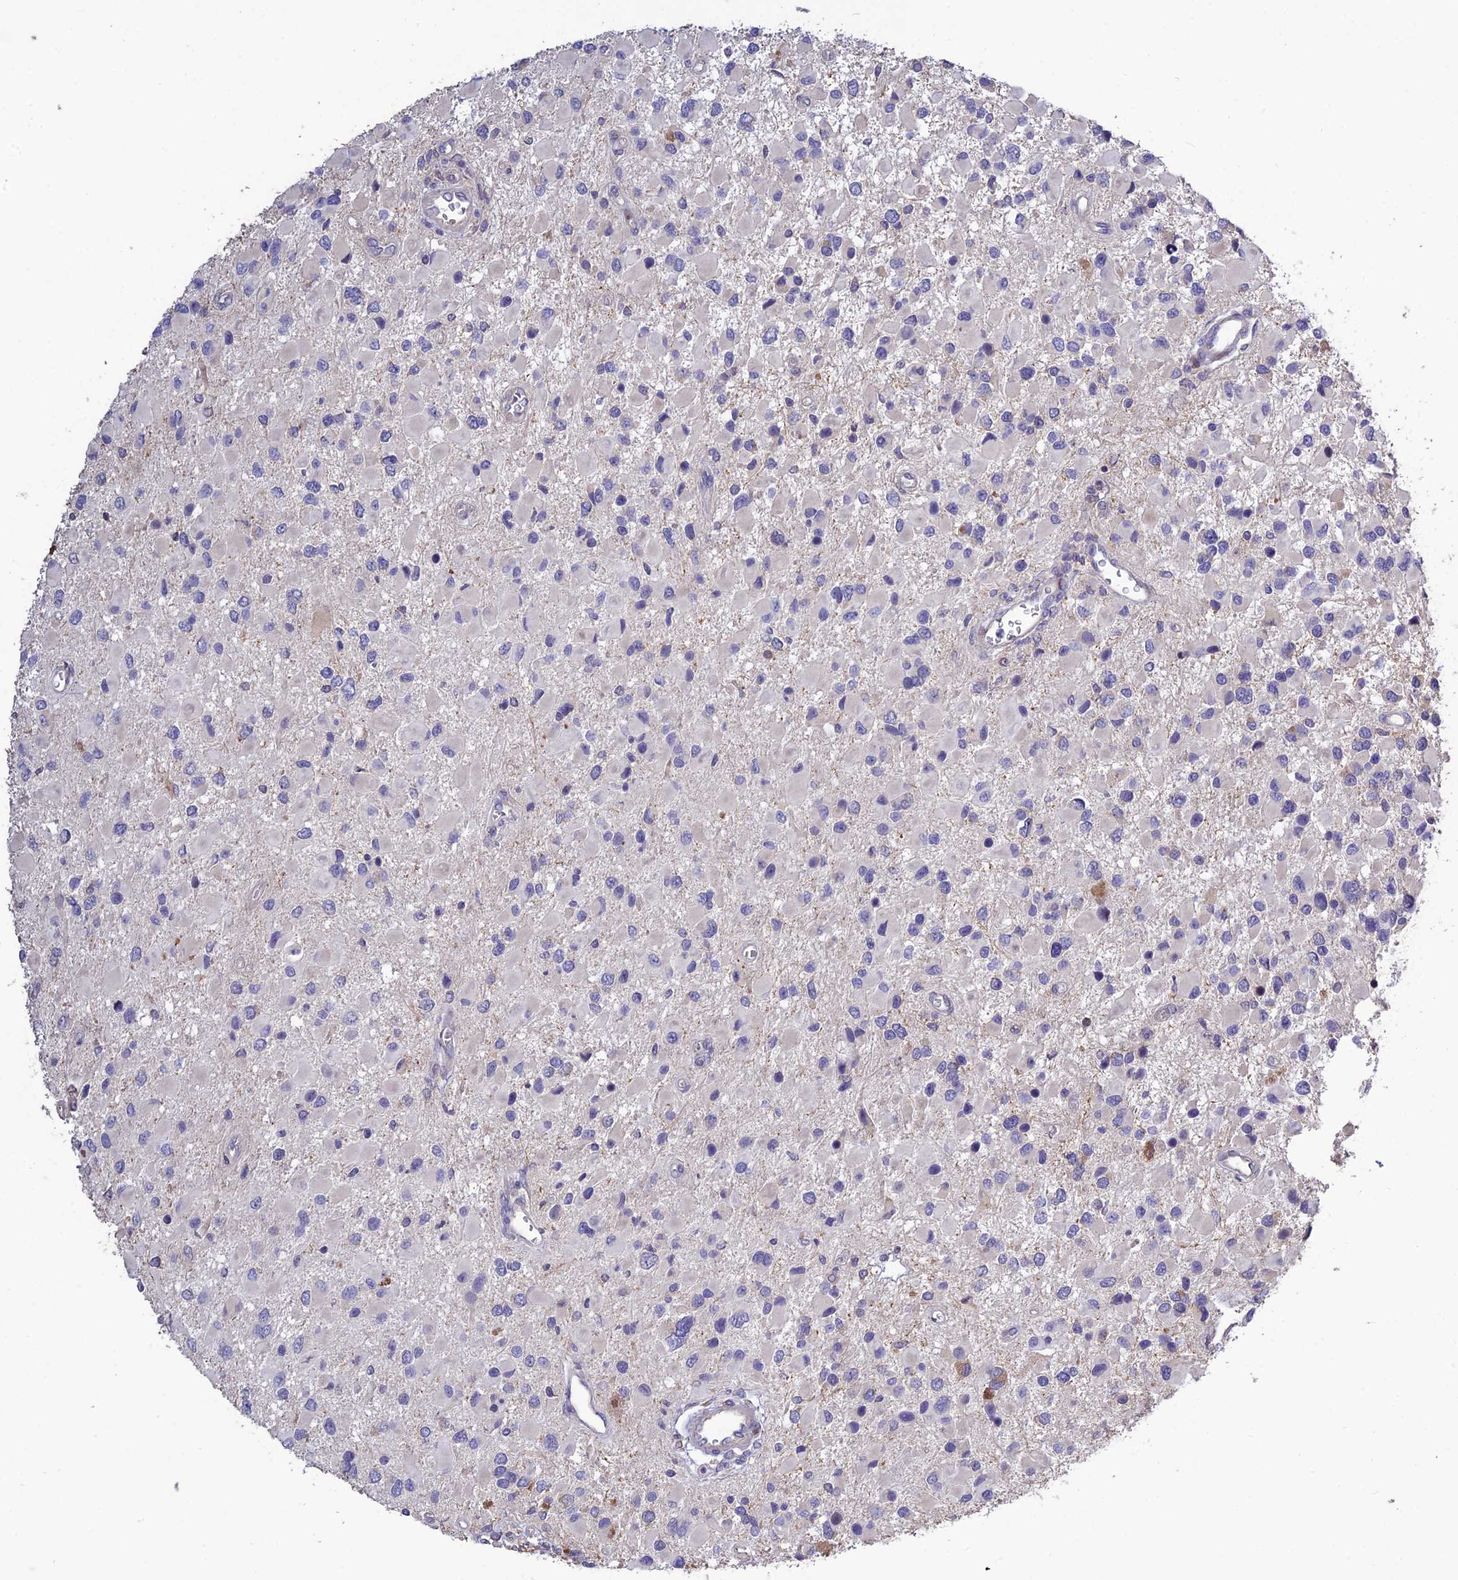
{"staining": {"intensity": "negative", "quantity": "none", "location": "none"}, "tissue": "glioma", "cell_type": "Tumor cells", "image_type": "cancer", "snomed": [{"axis": "morphology", "description": "Glioma, malignant, High grade"}, {"axis": "topography", "description": "Brain"}], "caption": "IHC histopathology image of glioma stained for a protein (brown), which reveals no staining in tumor cells.", "gene": "SPG21", "patient": {"sex": "male", "age": 53}}